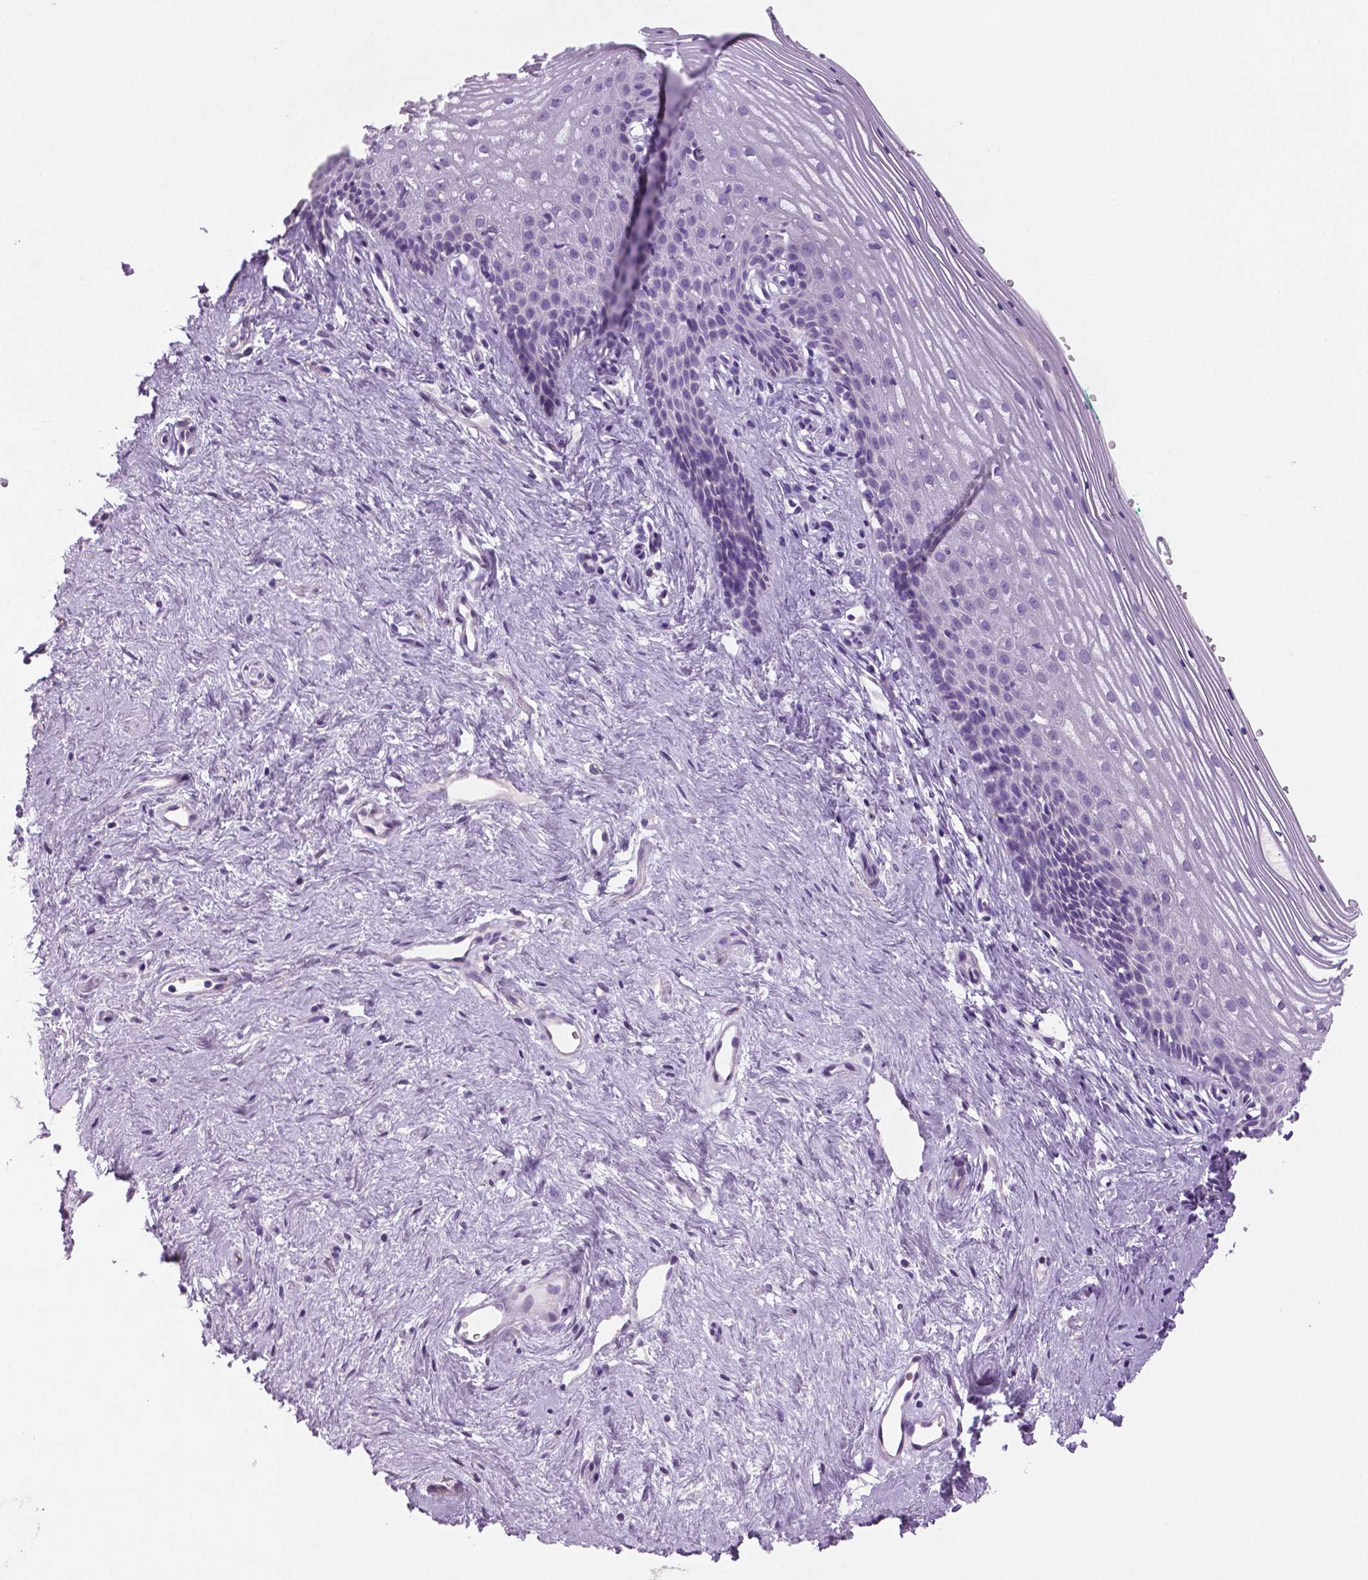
{"staining": {"intensity": "negative", "quantity": "none", "location": "none"}, "tissue": "vagina", "cell_type": "Squamous epithelial cells", "image_type": "normal", "snomed": [{"axis": "morphology", "description": "Normal tissue, NOS"}, {"axis": "topography", "description": "Vagina"}], "caption": "A photomicrograph of human vagina is negative for staining in squamous epithelial cells. (Stains: DAB (3,3'-diaminobenzidine) immunohistochemistry (IHC) with hematoxylin counter stain, Microscopy: brightfield microscopy at high magnification).", "gene": "DNAH12", "patient": {"sex": "female", "age": 42}}